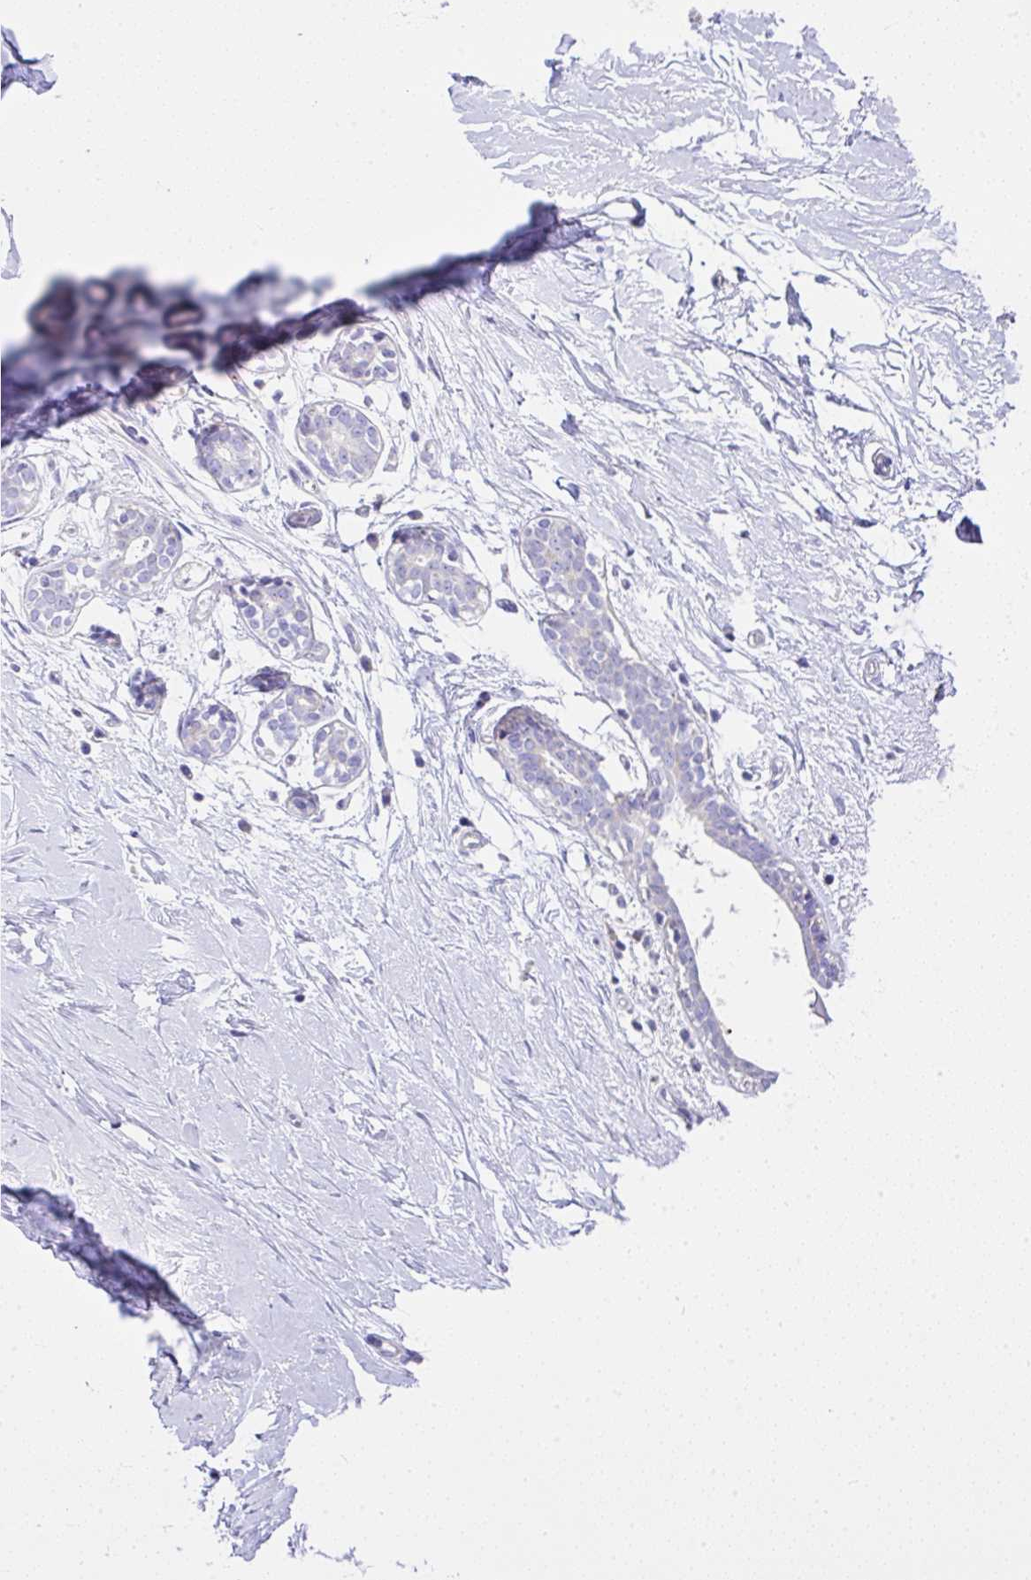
{"staining": {"intensity": "negative", "quantity": "none", "location": "none"}, "tissue": "breast", "cell_type": "Adipocytes", "image_type": "normal", "snomed": [{"axis": "morphology", "description": "Normal tissue, NOS"}, {"axis": "topography", "description": "Breast"}], "caption": "The immunohistochemistry photomicrograph has no significant staining in adipocytes of breast.", "gene": "CCDC142", "patient": {"sex": "female", "age": 27}}